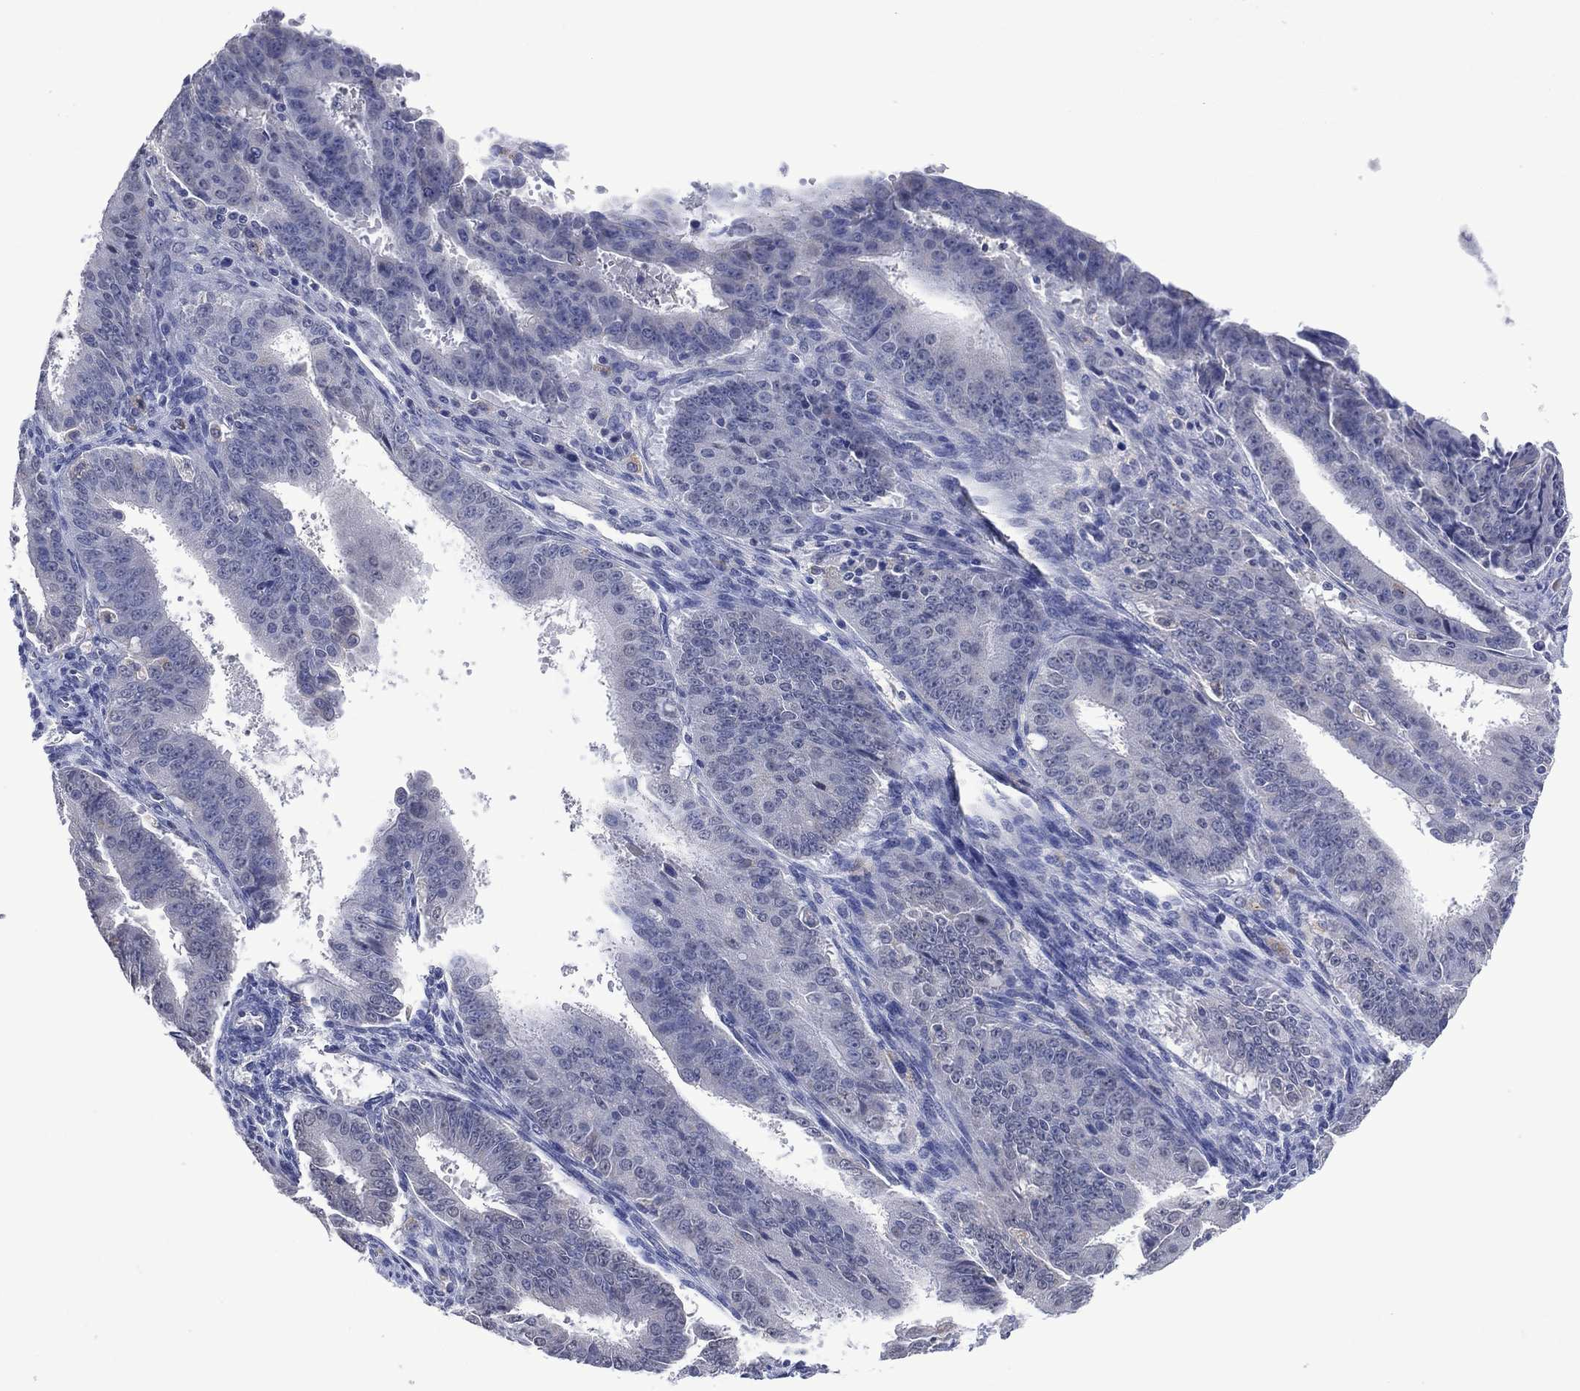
{"staining": {"intensity": "negative", "quantity": "none", "location": "none"}, "tissue": "ovarian cancer", "cell_type": "Tumor cells", "image_type": "cancer", "snomed": [{"axis": "morphology", "description": "Carcinoma, endometroid"}, {"axis": "topography", "description": "Ovary"}], "caption": "Ovarian cancer (endometroid carcinoma) was stained to show a protein in brown. There is no significant expression in tumor cells. (Stains: DAB (3,3'-diaminobenzidine) immunohistochemistry (IHC) with hematoxylin counter stain, Microscopy: brightfield microscopy at high magnification).", "gene": "ASB10", "patient": {"sex": "female", "age": 42}}